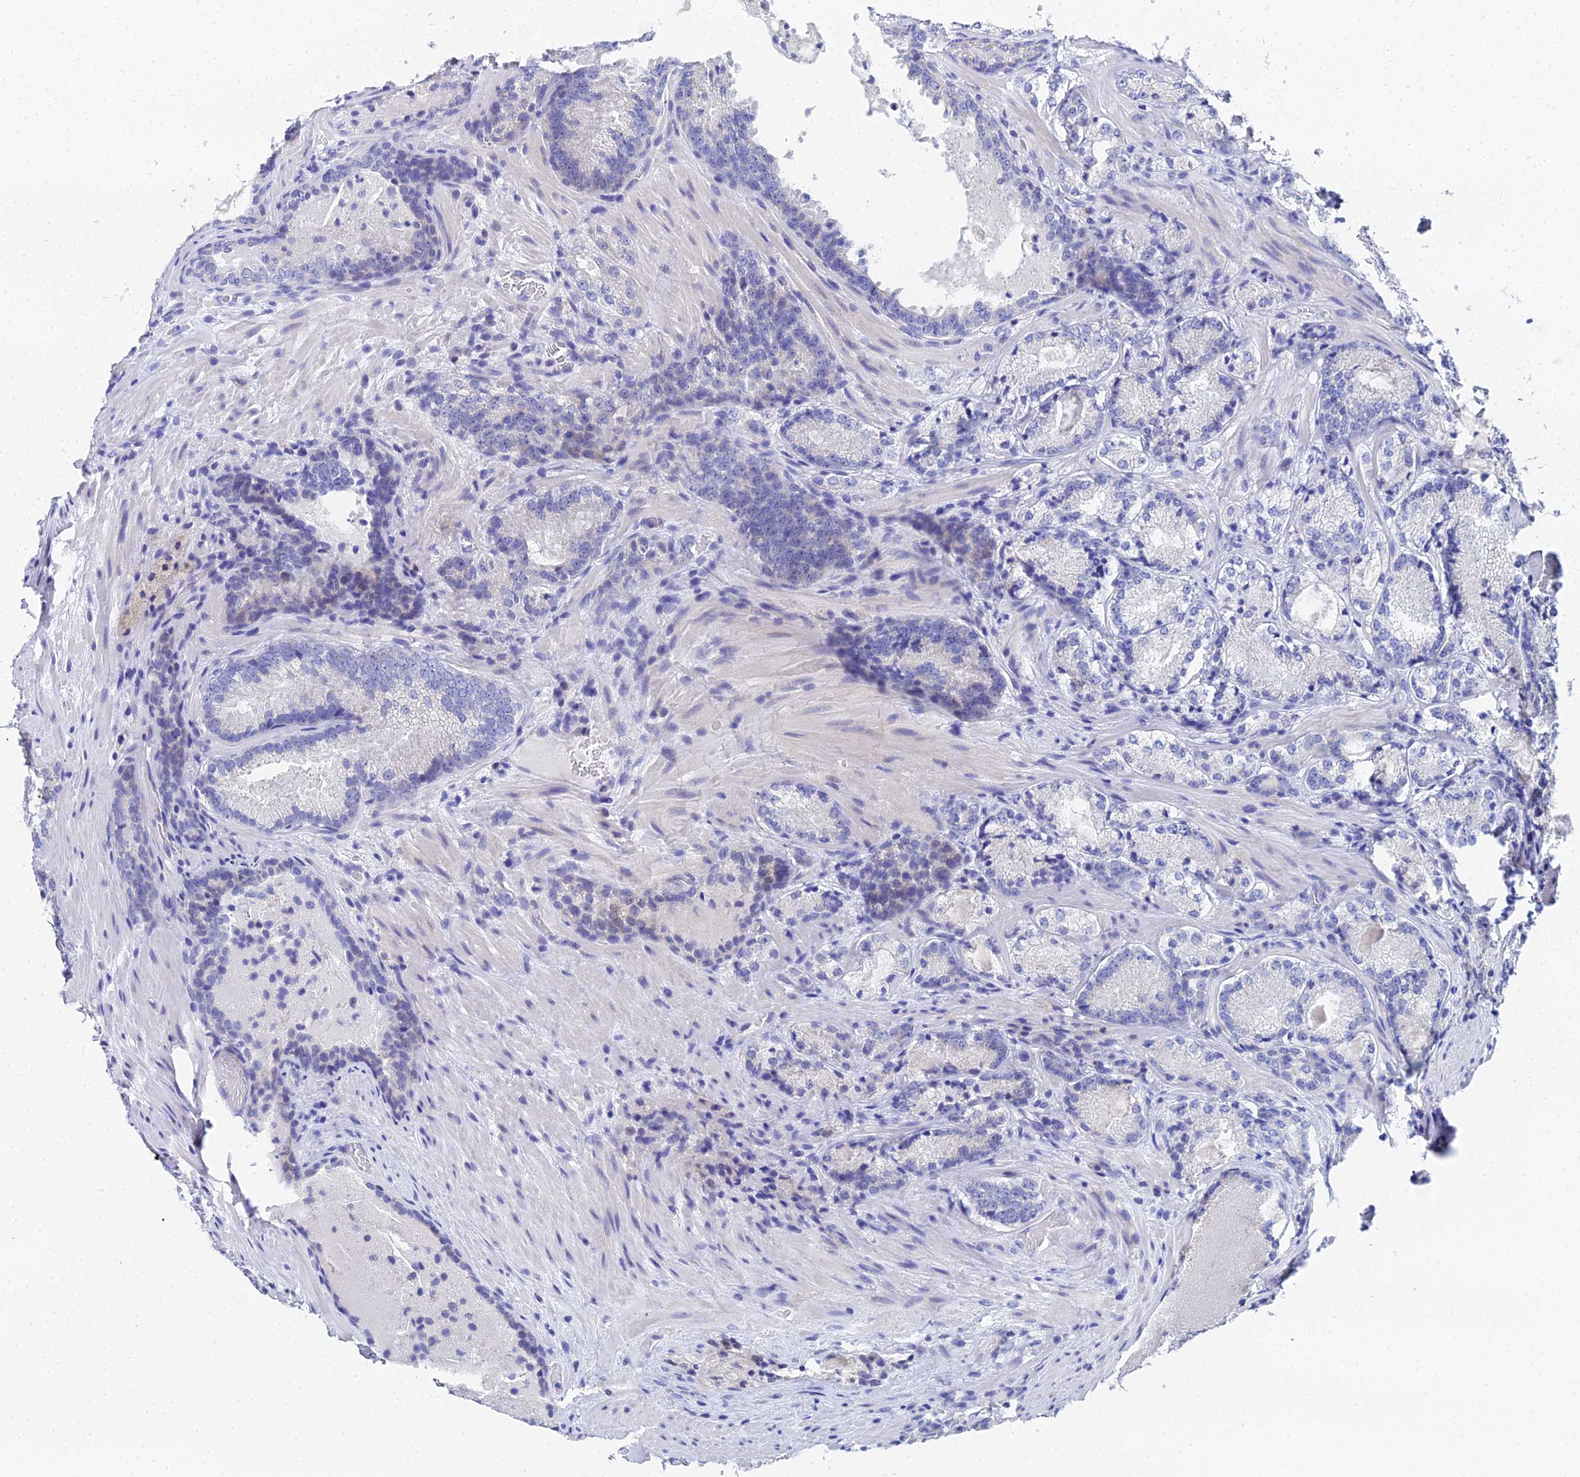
{"staining": {"intensity": "negative", "quantity": "none", "location": "none"}, "tissue": "prostate cancer", "cell_type": "Tumor cells", "image_type": "cancer", "snomed": [{"axis": "morphology", "description": "Adenocarcinoma, Low grade"}, {"axis": "topography", "description": "Prostate"}], "caption": "IHC histopathology image of human prostate cancer stained for a protein (brown), which shows no staining in tumor cells. (Stains: DAB (3,3'-diaminobenzidine) immunohistochemistry (IHC) with hematoxylin counter stain, Microscopy: brightfield microscopy at high magnification).", "gene": "OCM", "patient": {"sex": "male", "age": 74}}